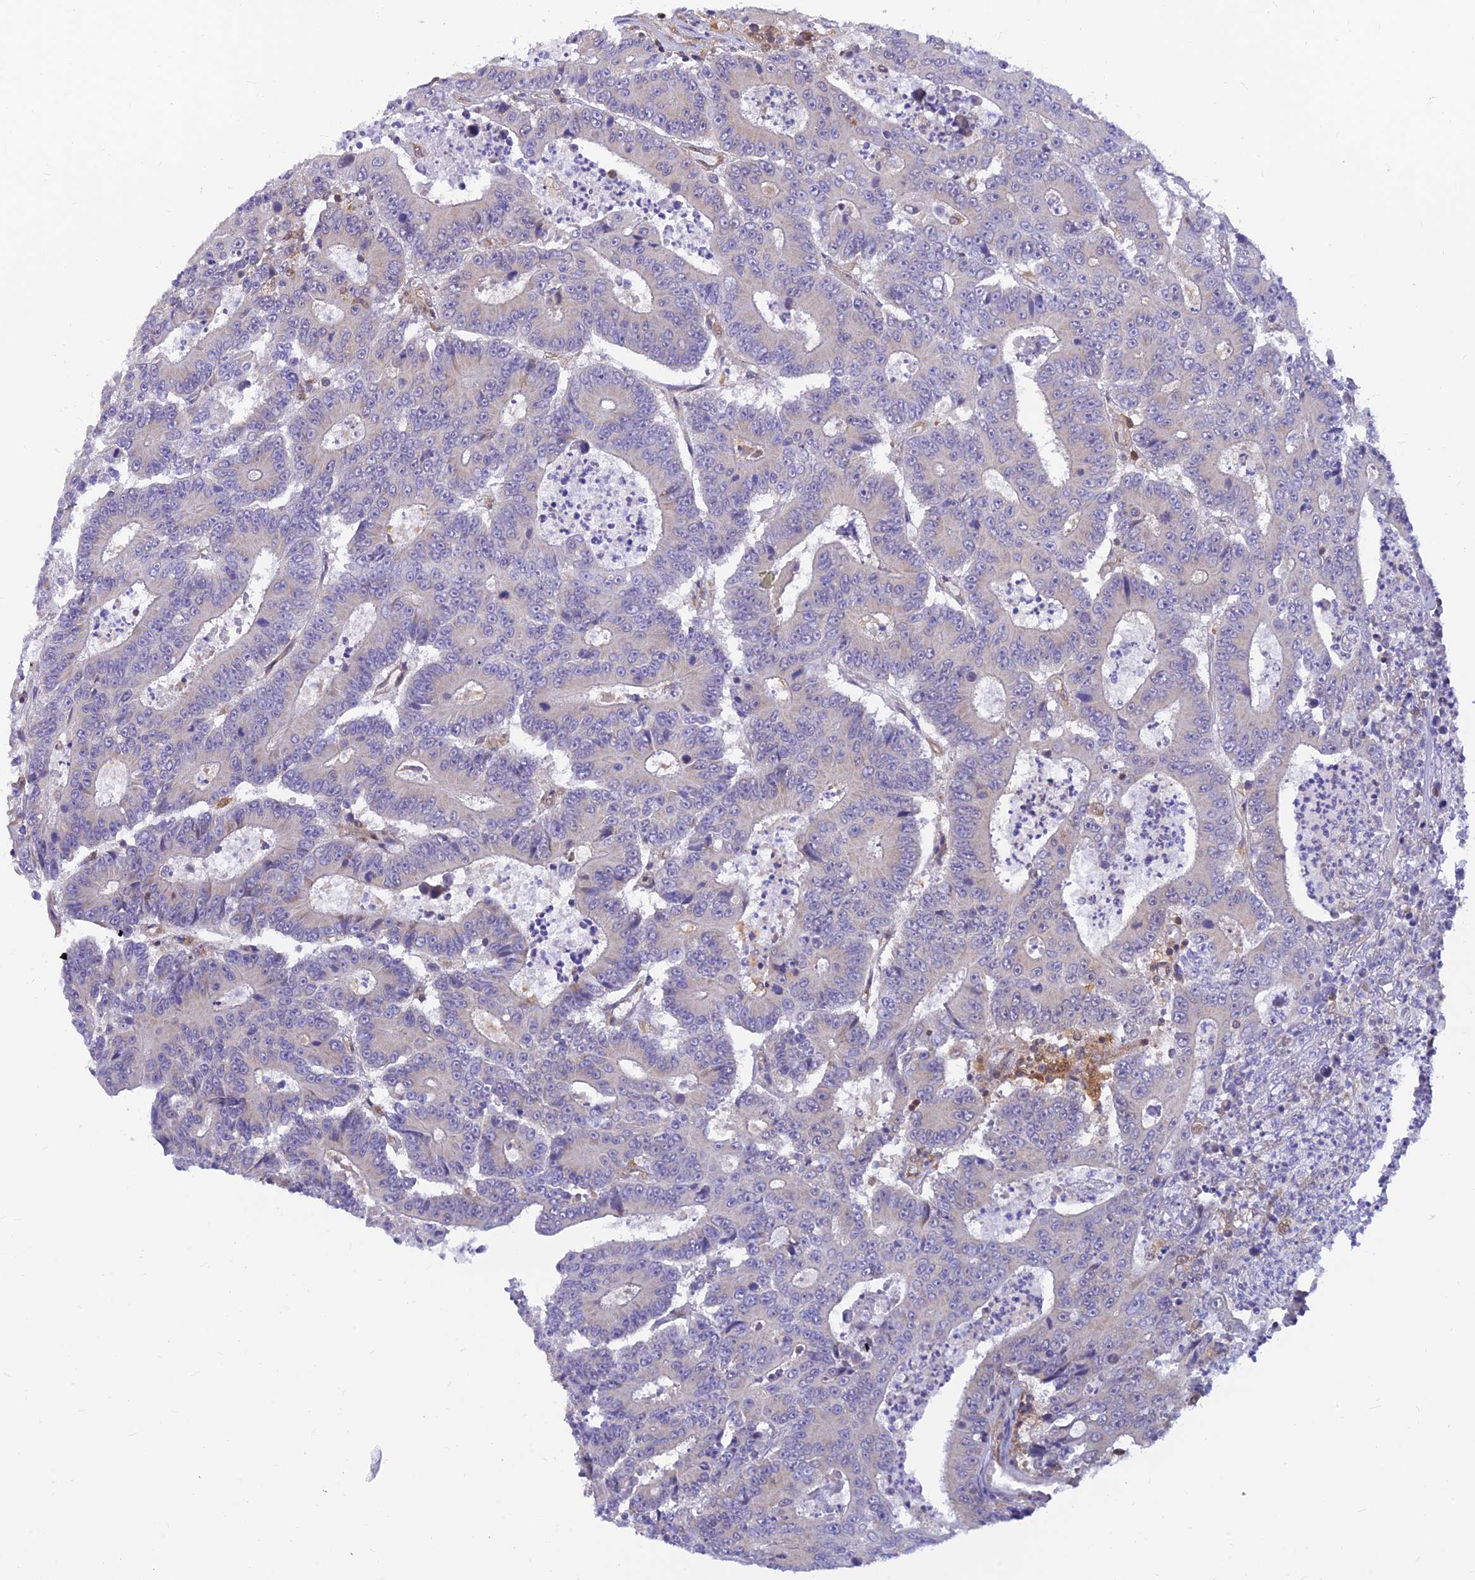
{"staining": {"intensity": "negative", "quantity": "none", "location": "none"}, "tissue": "colorectal cancer", "cell_type": "Tumor cells", "image_type": "cancer", "snomed": [{"axis": "morphology", "description": "Adenocarcinoma, NOS"}, {"axis": "topography", "description": "Colon"}], "caption": "A high-resolution histopathology image shows immunohistochemistry (IHC) staining of colorectal cancer, which displays no significant staining in tumor cells.", "gene": "LYSMD2", "patient": {"sex": "male", "age": 83}}